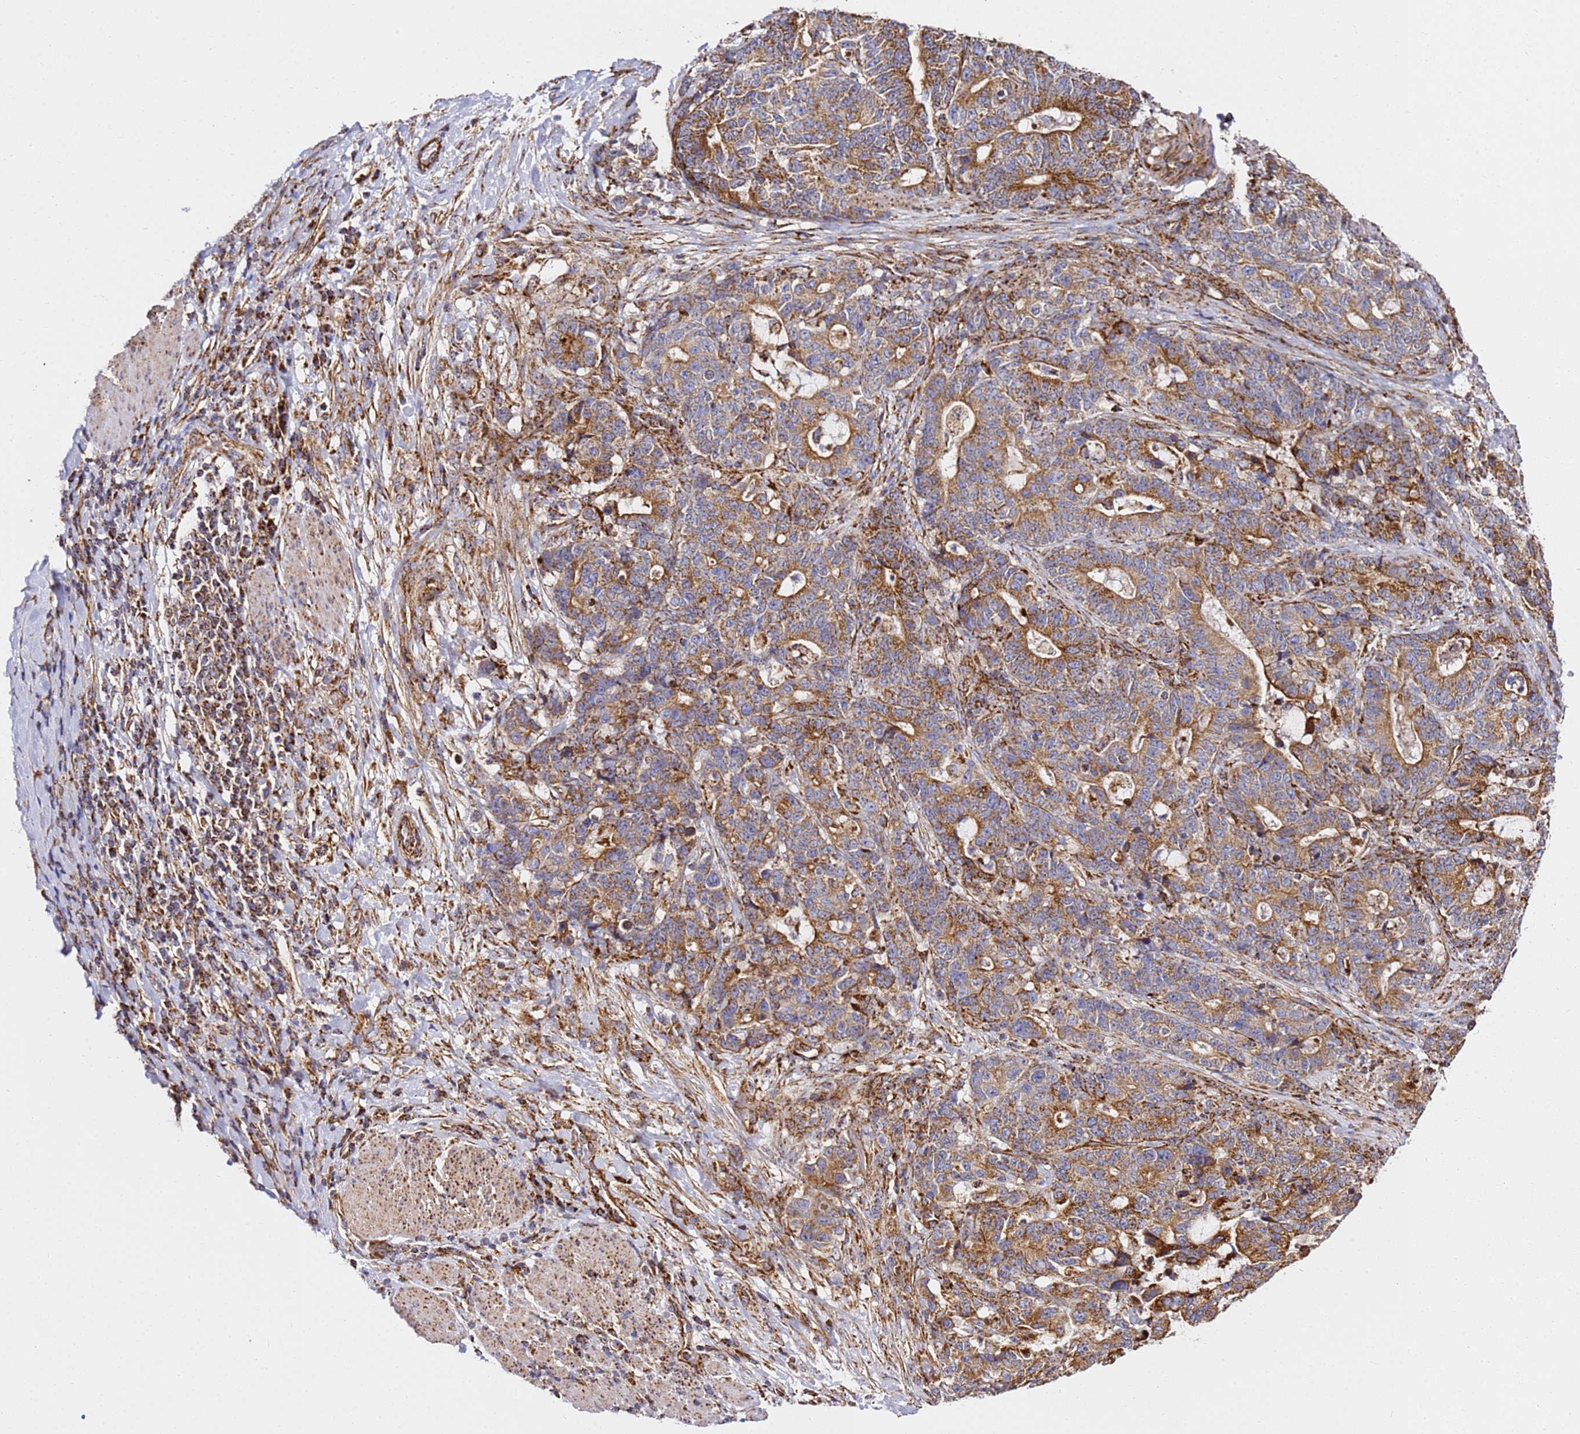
{"staining": {"intensity": "moderate", "quantity": ">75%", "location": "cytoplasmic/membranous"}, "tissue": "stomach cancer", "cell_type": "Tumor cells", "image_type": "cancer", "snomed": [{"axis": "morphology", "description": "Normal tissue, NOS"}, {"axis": "morphology", "description": "Adenocarcinoma, NOS"}, {"axis": "topography", "description": "Stomach"}], "caption": "Adenocarcinoma (stomach) tissue displays moderate cytoplasmic/membranous positivity in about >75% of tumor cells, visualized by immunohistochemistry.", "gene": "NDUFA3", "patient": {"sex": "female", "age": 64}}